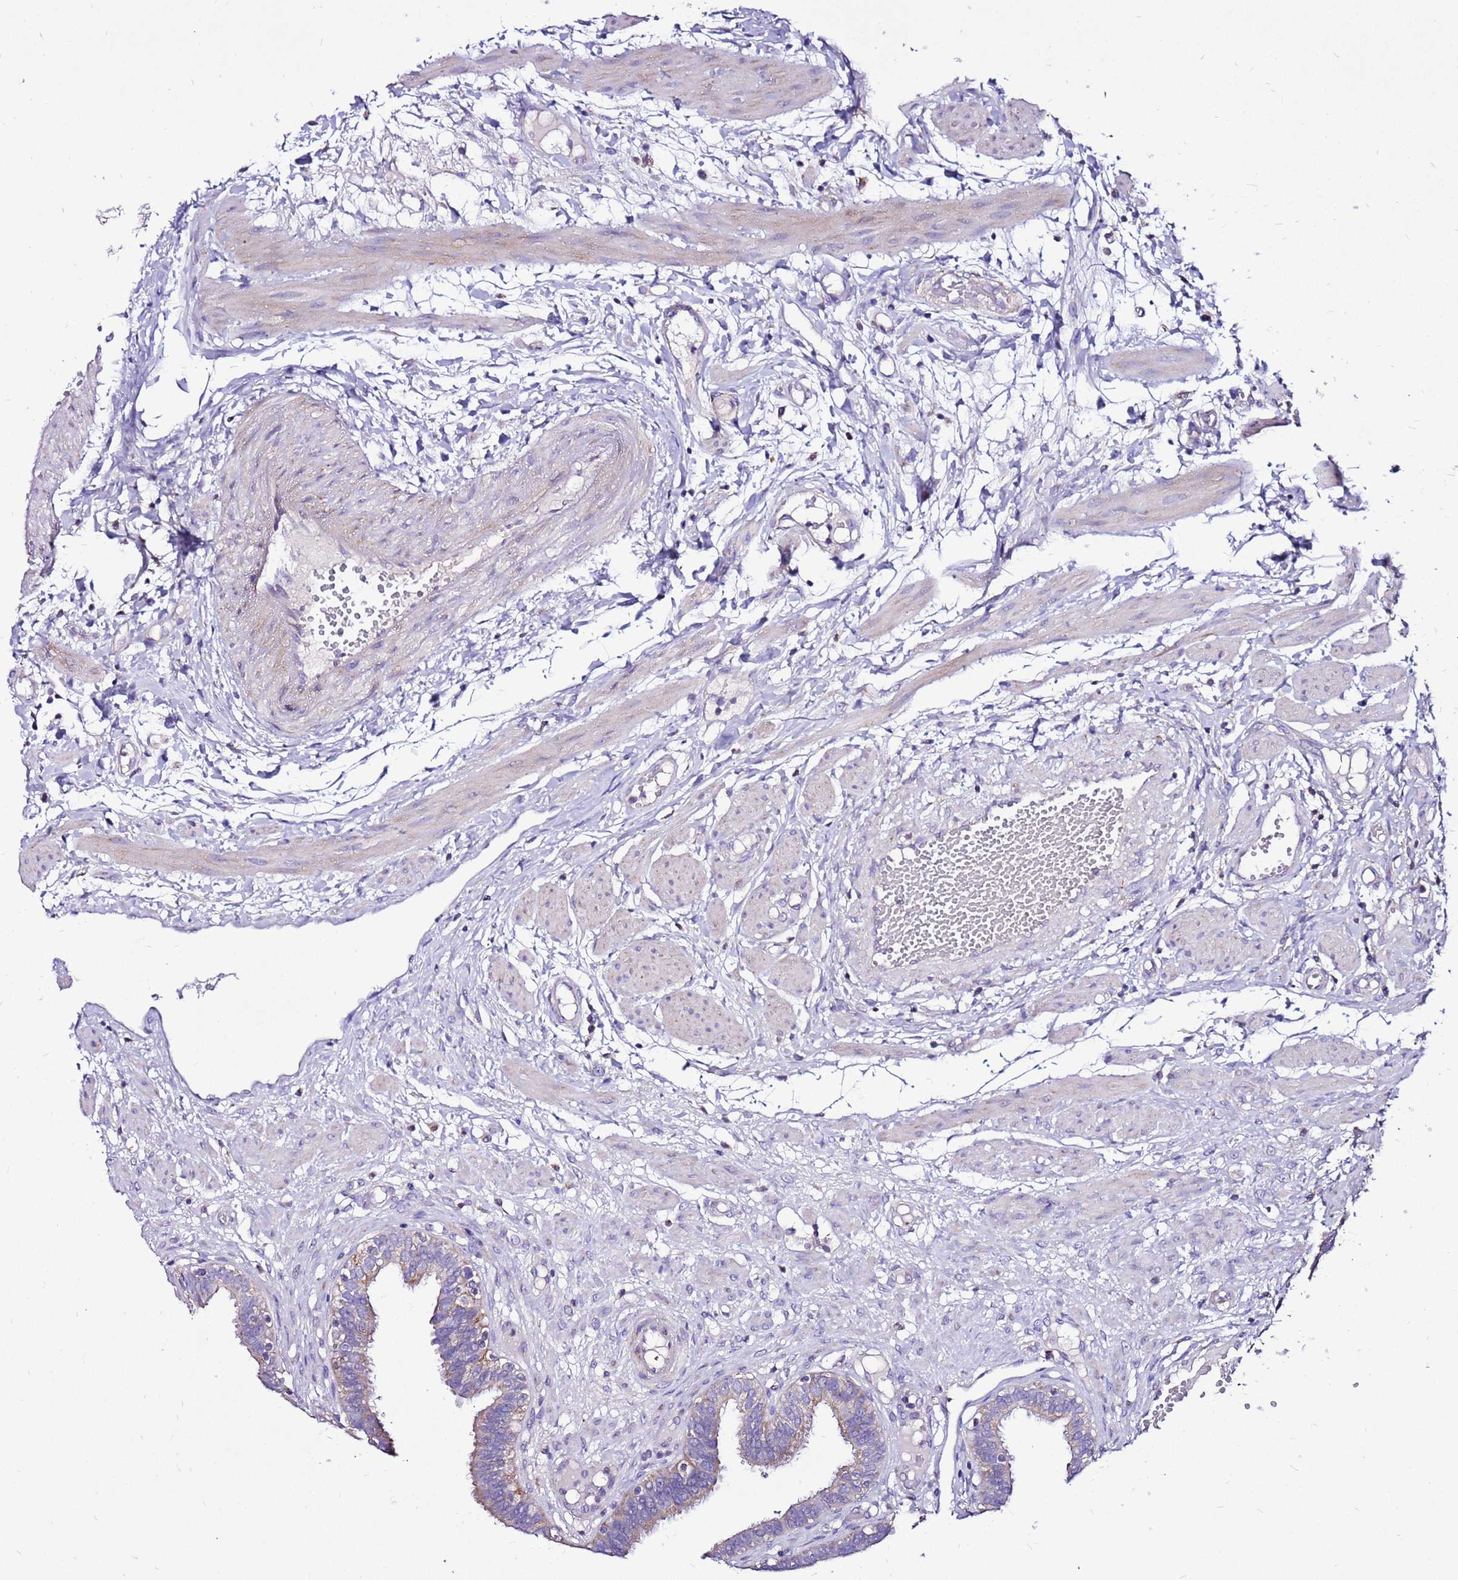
{"staining": {"intensity": "weak", "quantity": ">75%", "location": "cytoplasmic/membranous"}, "tissue": "fallopian tube", "cell_type": "Glandular cells", "image_type": "normal", "snomed": [{"axis": "morphology", "description": "Normal tissue, NOS"}, {"axis": "topography", "description": "Fallopian tube"}, {"axis": "topography", "description": "Placenta"}], "caption": "Immunohistochemistry (IHC) photomicrograph of benign fallopian tube: fallopian tube stained using IHC shows low levels of weak protein expression localized specifically in the cytoplasmic/membranous of glandular cells, appearing as a cytoplasmic/membranous brown color.", "gene": "TMEM106C", "patient": {"sex": "female", "age": 32}}